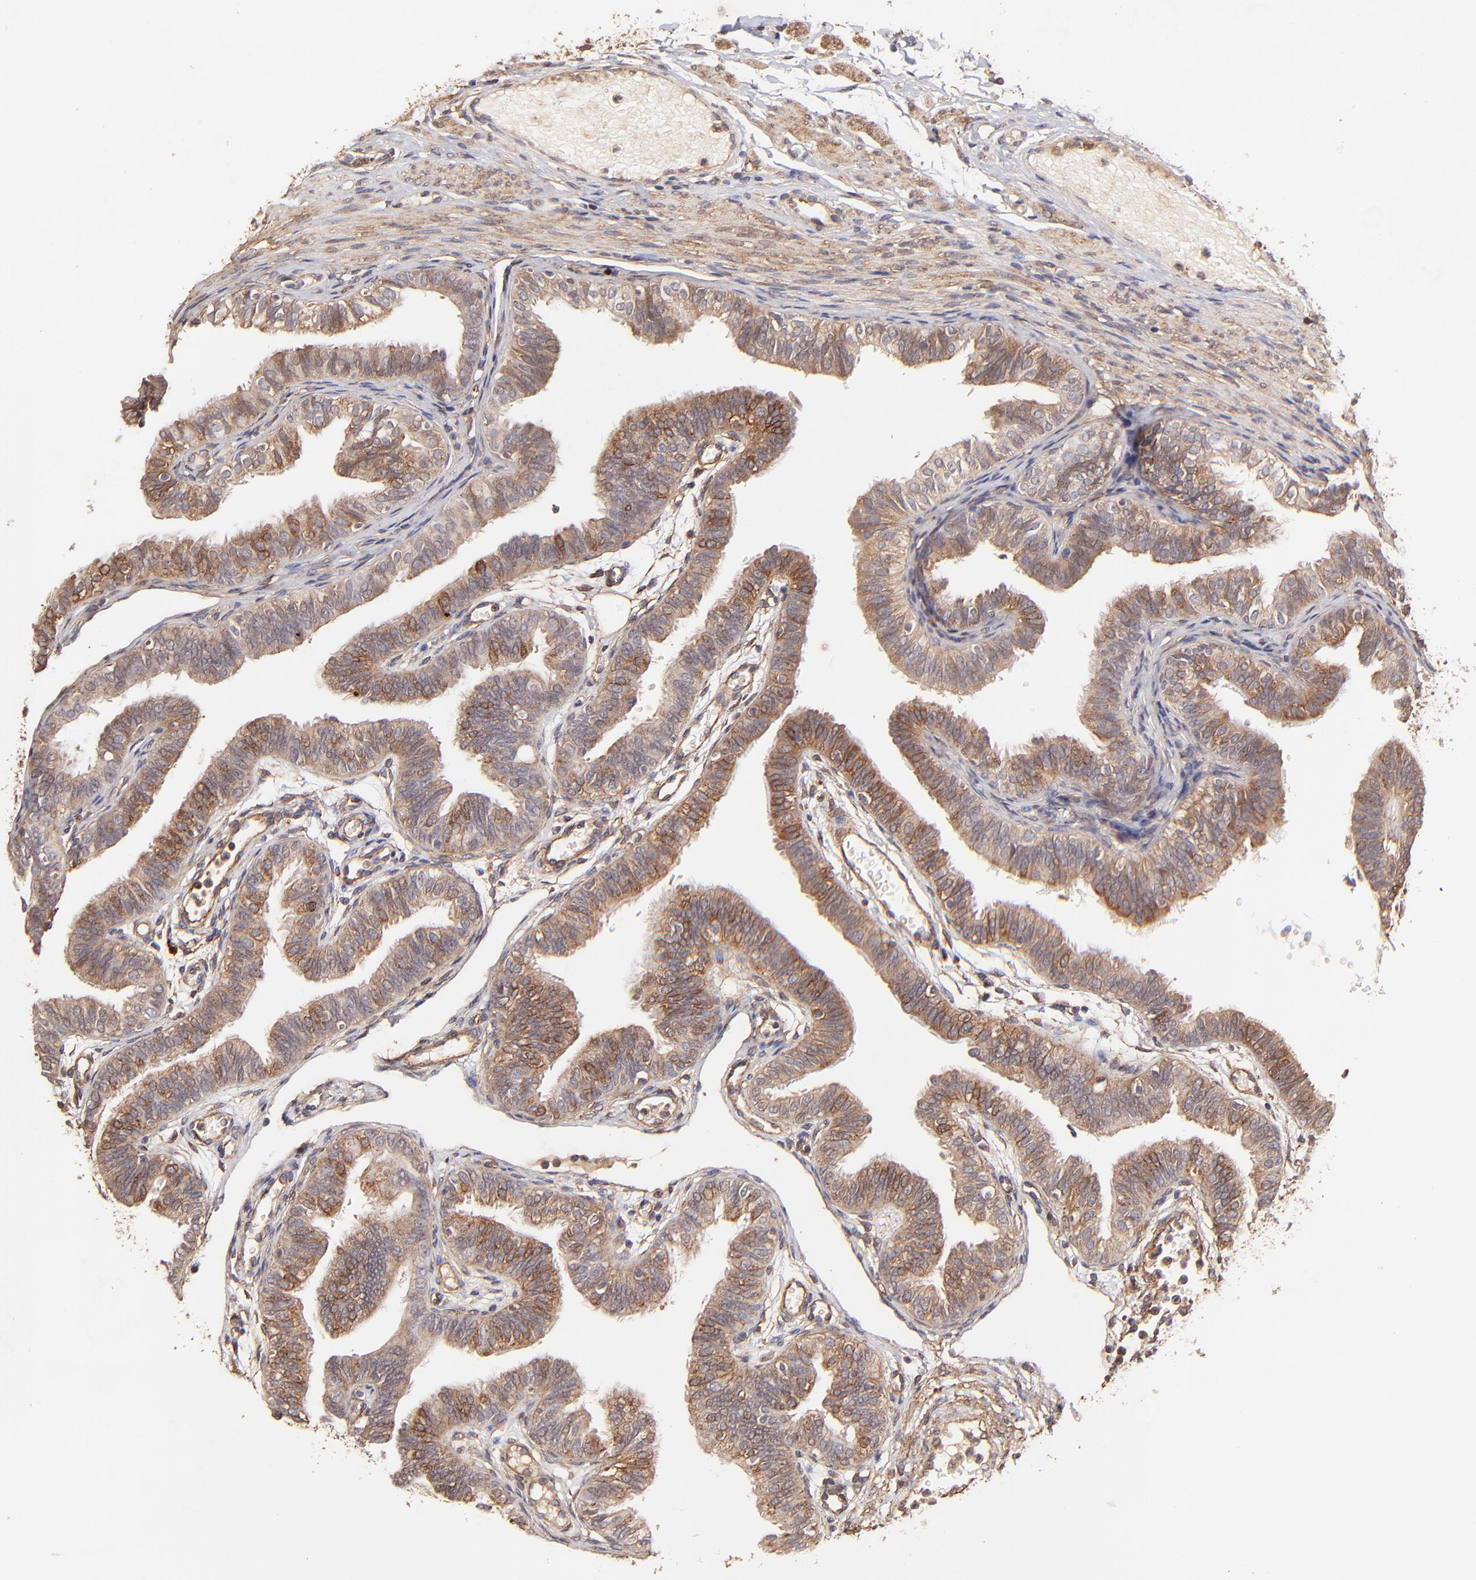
{"staining": {"intensity": "strong", "quantity": ">75%", "location": "cytoplasmic/membranous"}, "tissue": "fallopian tube", "cell_type": "Glandular cells", "image_type": "normal", "snomed": [{"axis": "morphology", "description": "Normal tissue, NOS"}, {"axis": "morphology", "description": "Dermoid, NOS"}, {"axis": "topography", "description": "Fallopian tube"}], "caption": "Glandular cells reveal high levels of strong cytoplasmic/membranous staining in approximately >75% of cells in unremarkable fallopian tube.", "gene": "ITGB1", "patient": {"sex": "female", "age": 33}}